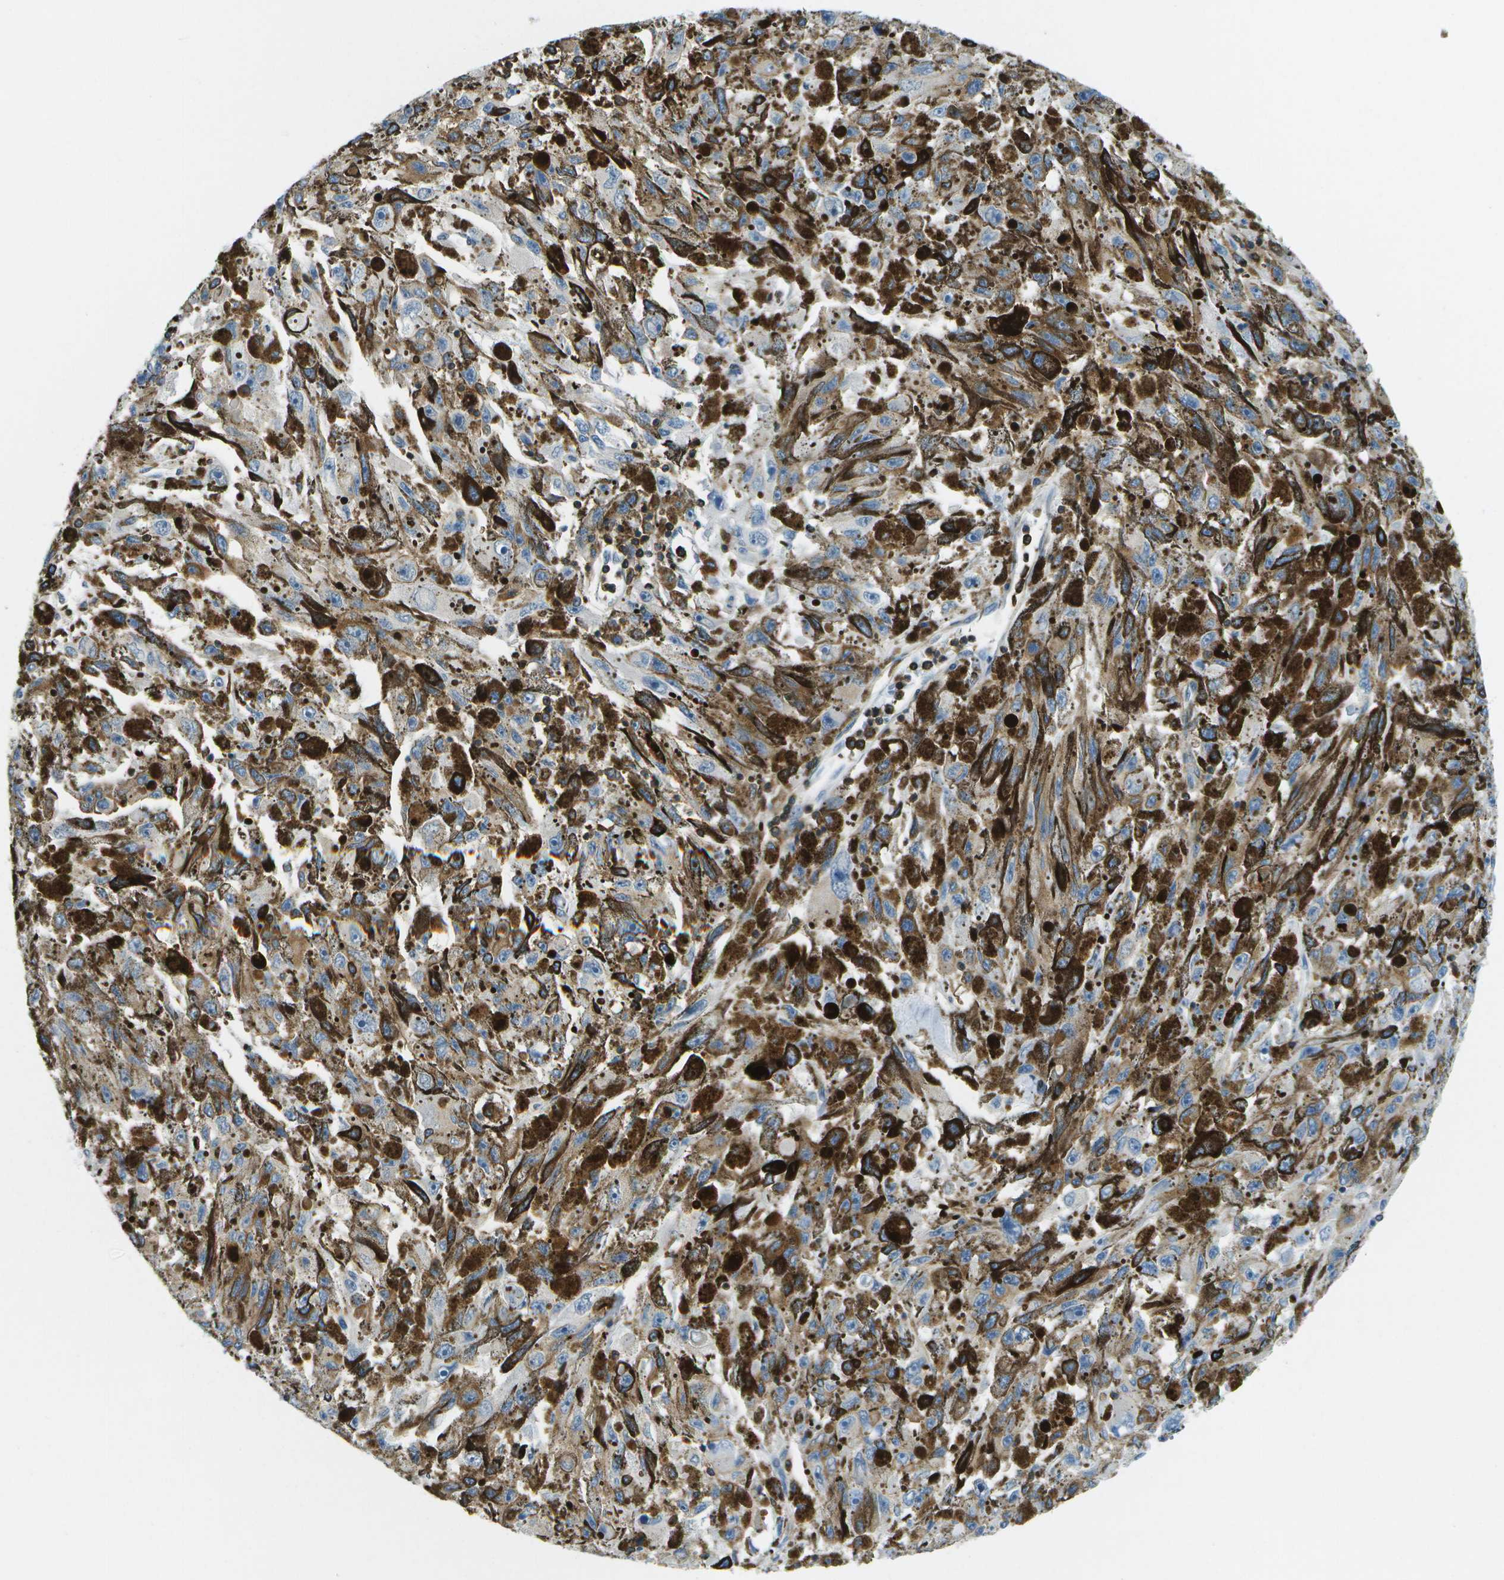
{"staining": {"intensity": "negative", "quantity": "none", "location": "none"}, "tissue": "melanoma", "cell_type": "Tumor cells", "image_type": "cancer", "snomed": [{"axis": "morphology", "description": "Malignant melanoma, NOS"}, {"axis": "topography", "description": "Skin"}], "caption": "Immunohistochemistry histopathology image of human malignant melanoma stained for a protein (brown), which exhibits no staining in tumor cells.", "gene": "RCSD1", "patient": {"sex": "female", "age": 104}}